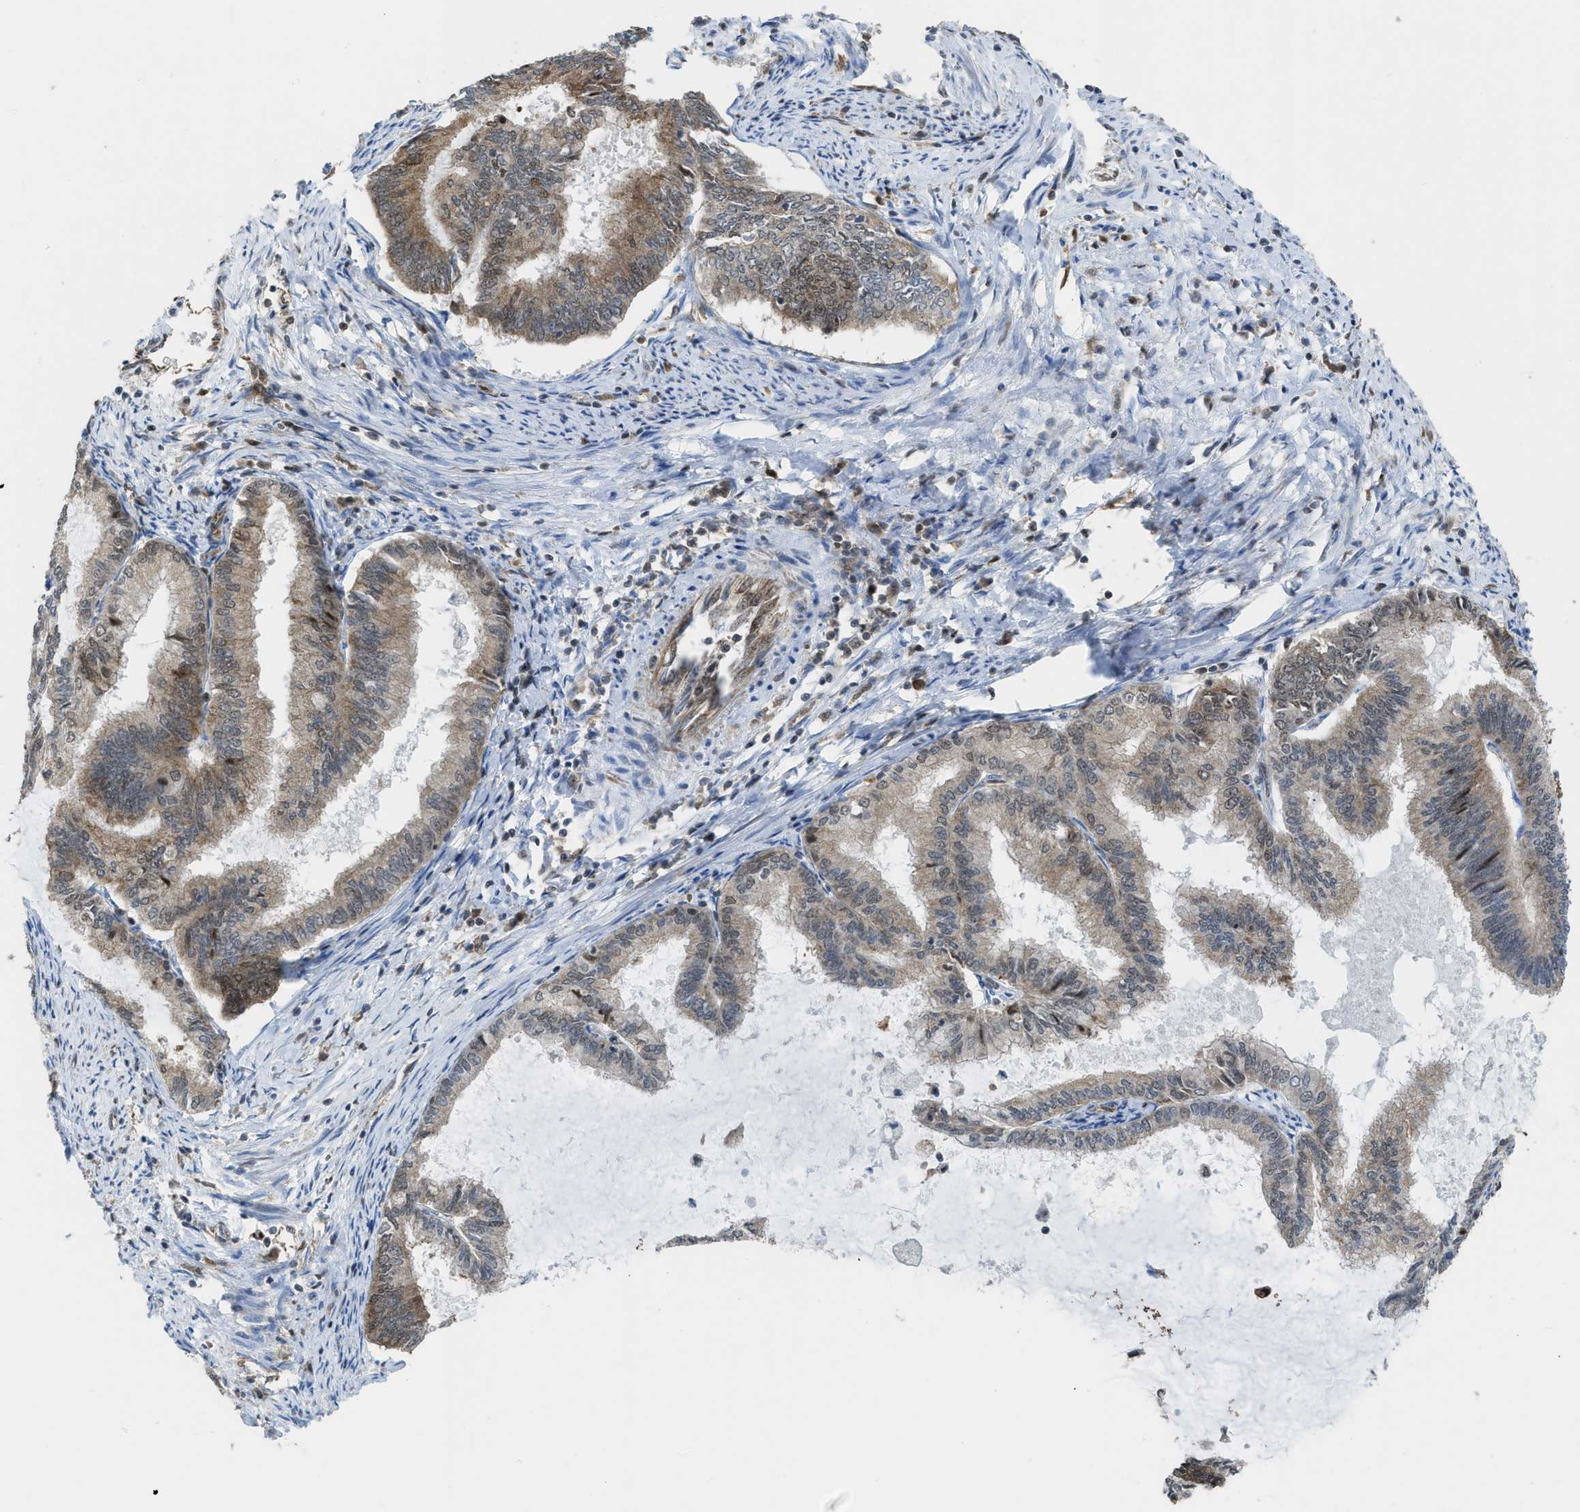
{"staining": {"intensity": "moderate", "quantity": "25%-75%", "location": "cytoplasmic/membranous"}, "tissue": "endometrial cancer", "cell_type": "Tumor cells", "image_type": "cancer", "snomed": [{"axis": "morphology", "description": "Adenocarcinoma, NOS"}, {"axis": "topography", "description": "Endometrium"}], "caption": "A medium amount of moderate cytoplasmic/membranous expression is identified in about 25%-75% of tumor cells in endometrial cancer (adenocarcinoma) tissue.", "gene": "TNPO1", "patient": {"sex": "female", "age": 86}}